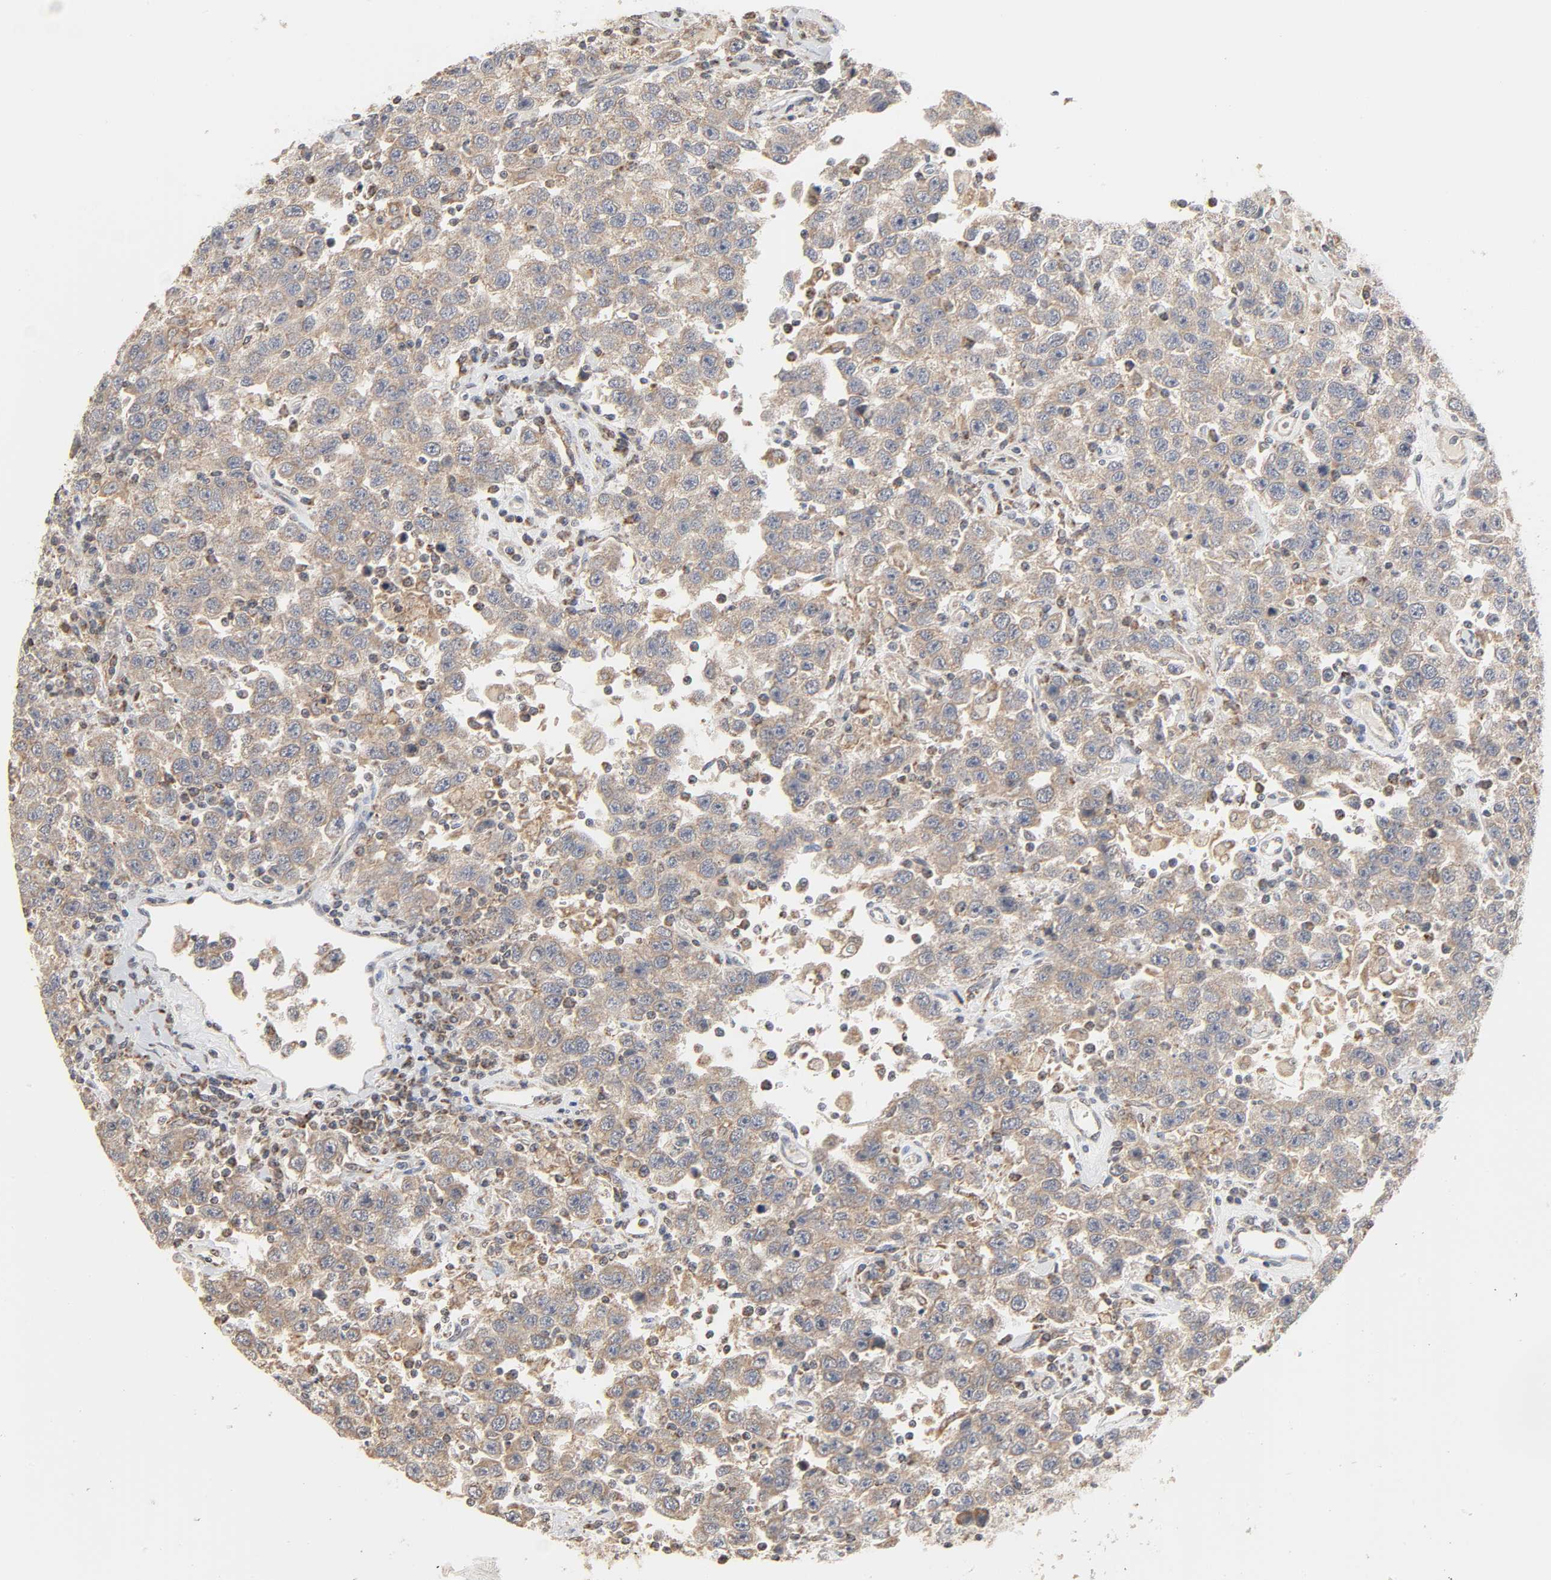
{"staining": {"intensity": "weak", "quantity": ">75%", "location": "cytoplasmic/membranous"}, "tissue": "testis cancer", "cell_type": "Tumor cells", "image_type": "cancer", "snomed": [{"axis": "morphology", "description": "Seminoma, NOS"}, {"axis": "topography", "description": "Testis"}], "caption": "A low amount of weak cytoplasmic/membranous expression is appreciated in about >75% of tumor cells in testis cancer (seminoma) tissue.", "gene": "CLEC4E", "patient": {"sex": "male", "age": 41}}